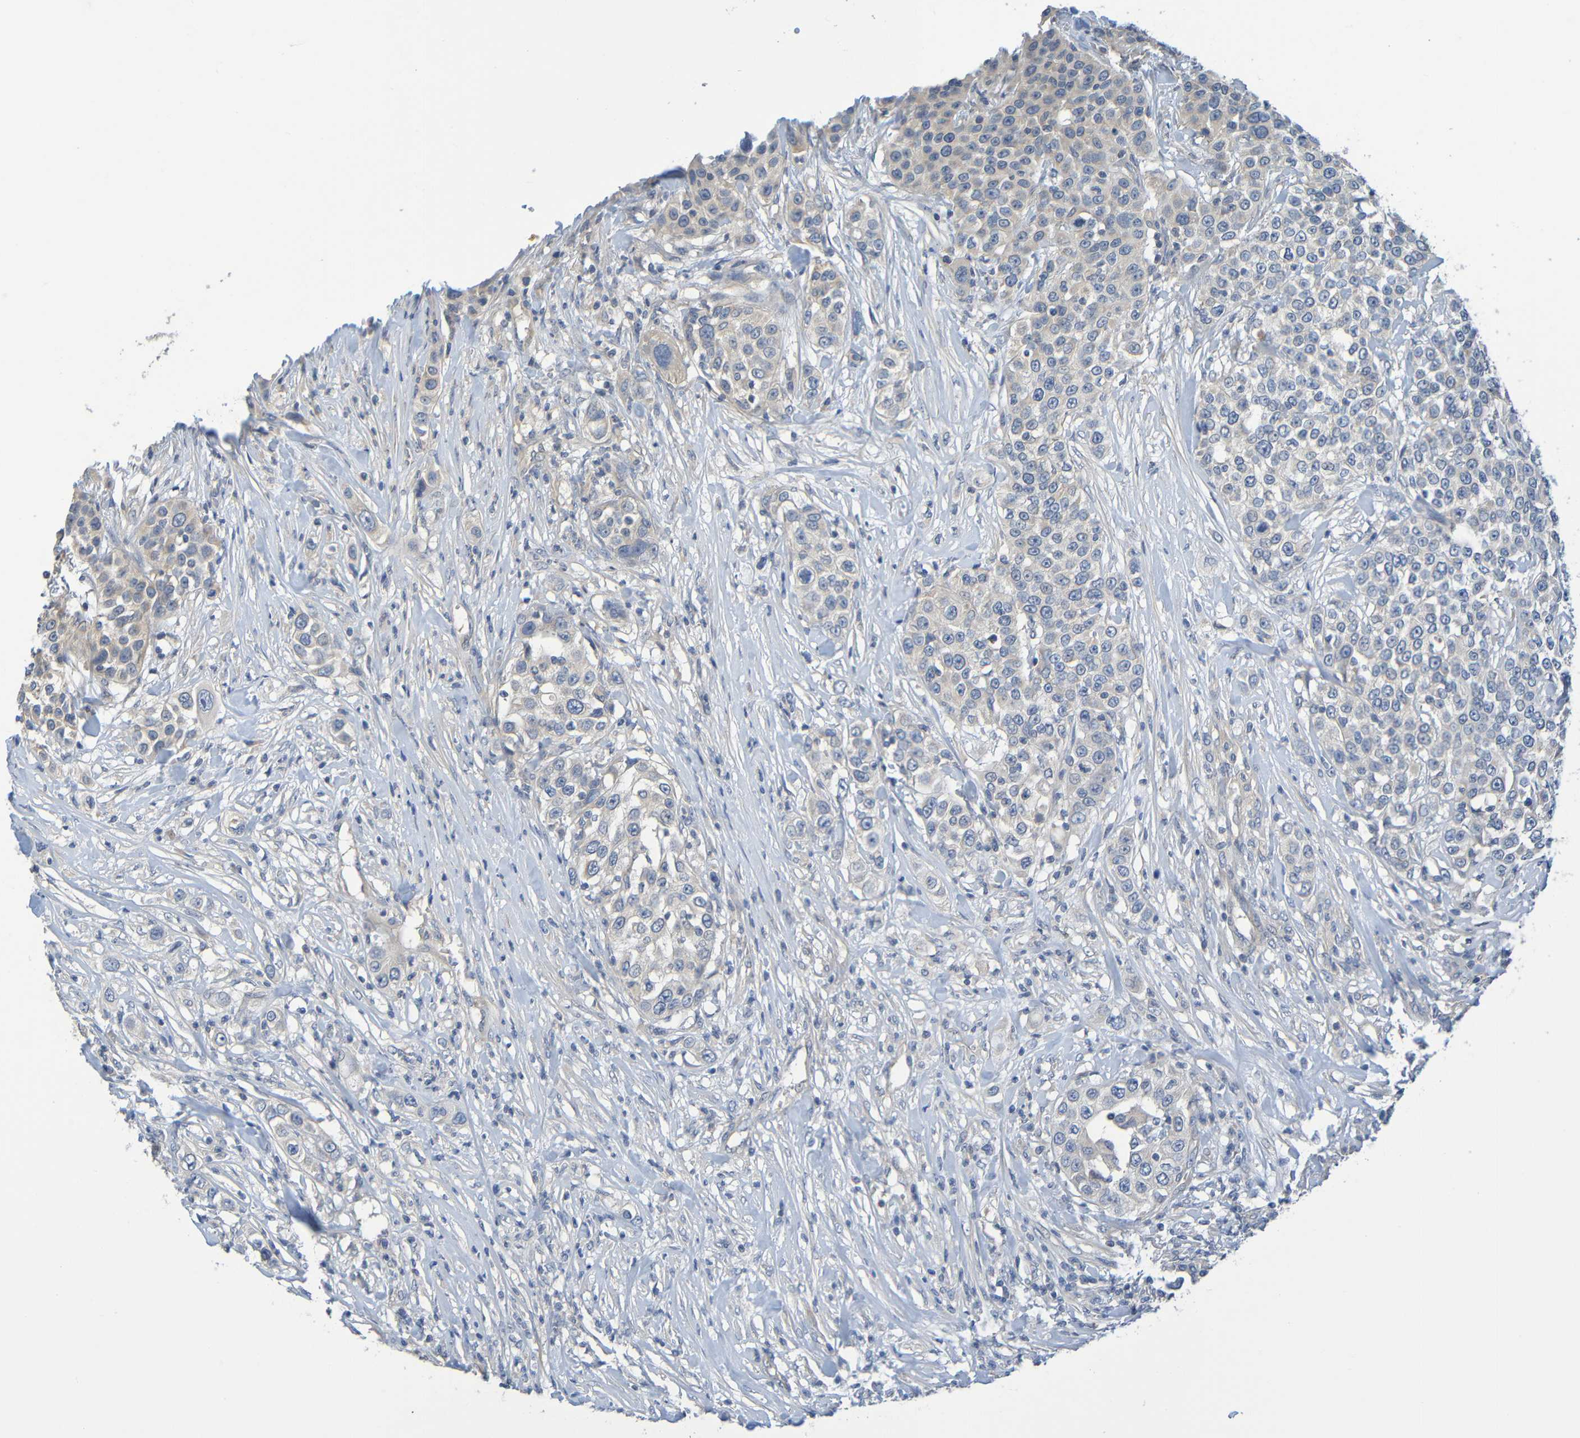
{"staining": {"intensity": "weak", "quantity": ">75%", "location": "cytoplasmic/membranous"}, "tissue": "urothelial cancer", "cell_type": "Tumor cells", "image_type": "cancer", "snomed": [{"axis": "morphology", "description": "Urothelial carcinoma, High grade"}, {"axis": "topography", "description": "Urinary bladder"}], "caption": "The photomicrograph exhibits immunohistochemical staining of urothelial cancer. There is weak cytoplasmic/membranous positivity is seen in approximately >75% of tumor cells.", "gene": "CYP4F2", "patient": {"sex": "female", "age": 80}}